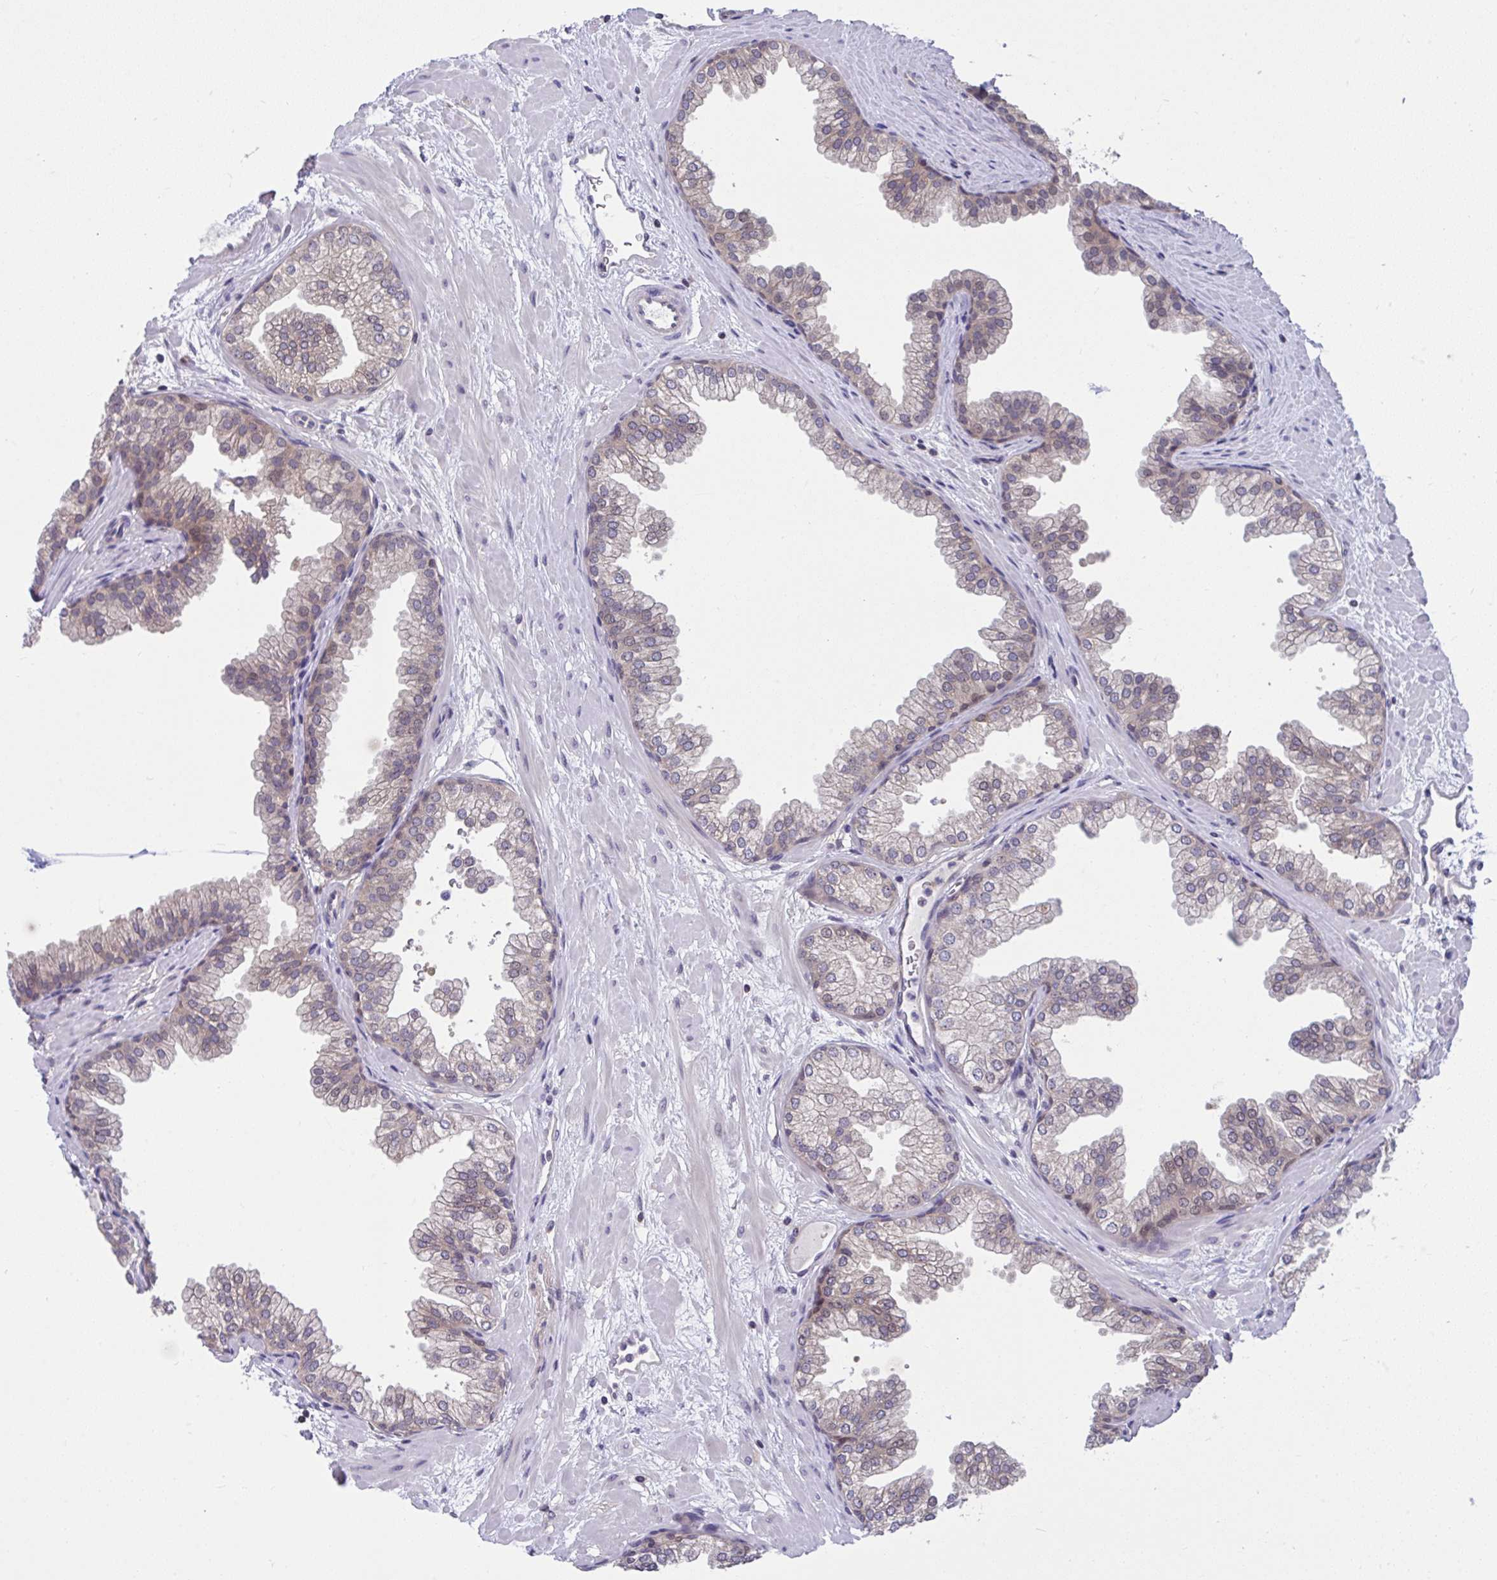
{"staining": {"intensity": "weak", "quantity": "25%-75%", "location": "cytoplasmic/membranous"}, "tissue": "prostate", "cell_type": "Glandular cells", "image_type": "normal", "snomed": [{"axis": "morphology", "description": "Normal tissue, NOS"}, {"axis": "topography", "description": "Prostate"}], "caption": "Prostate stained with IHC demonstrates weak cytoplasmic/membranous positivity in about 25%-75% of glandular cells.", "gene": "PCDHB7", "patient": {"sex": "male", "age": 37}}